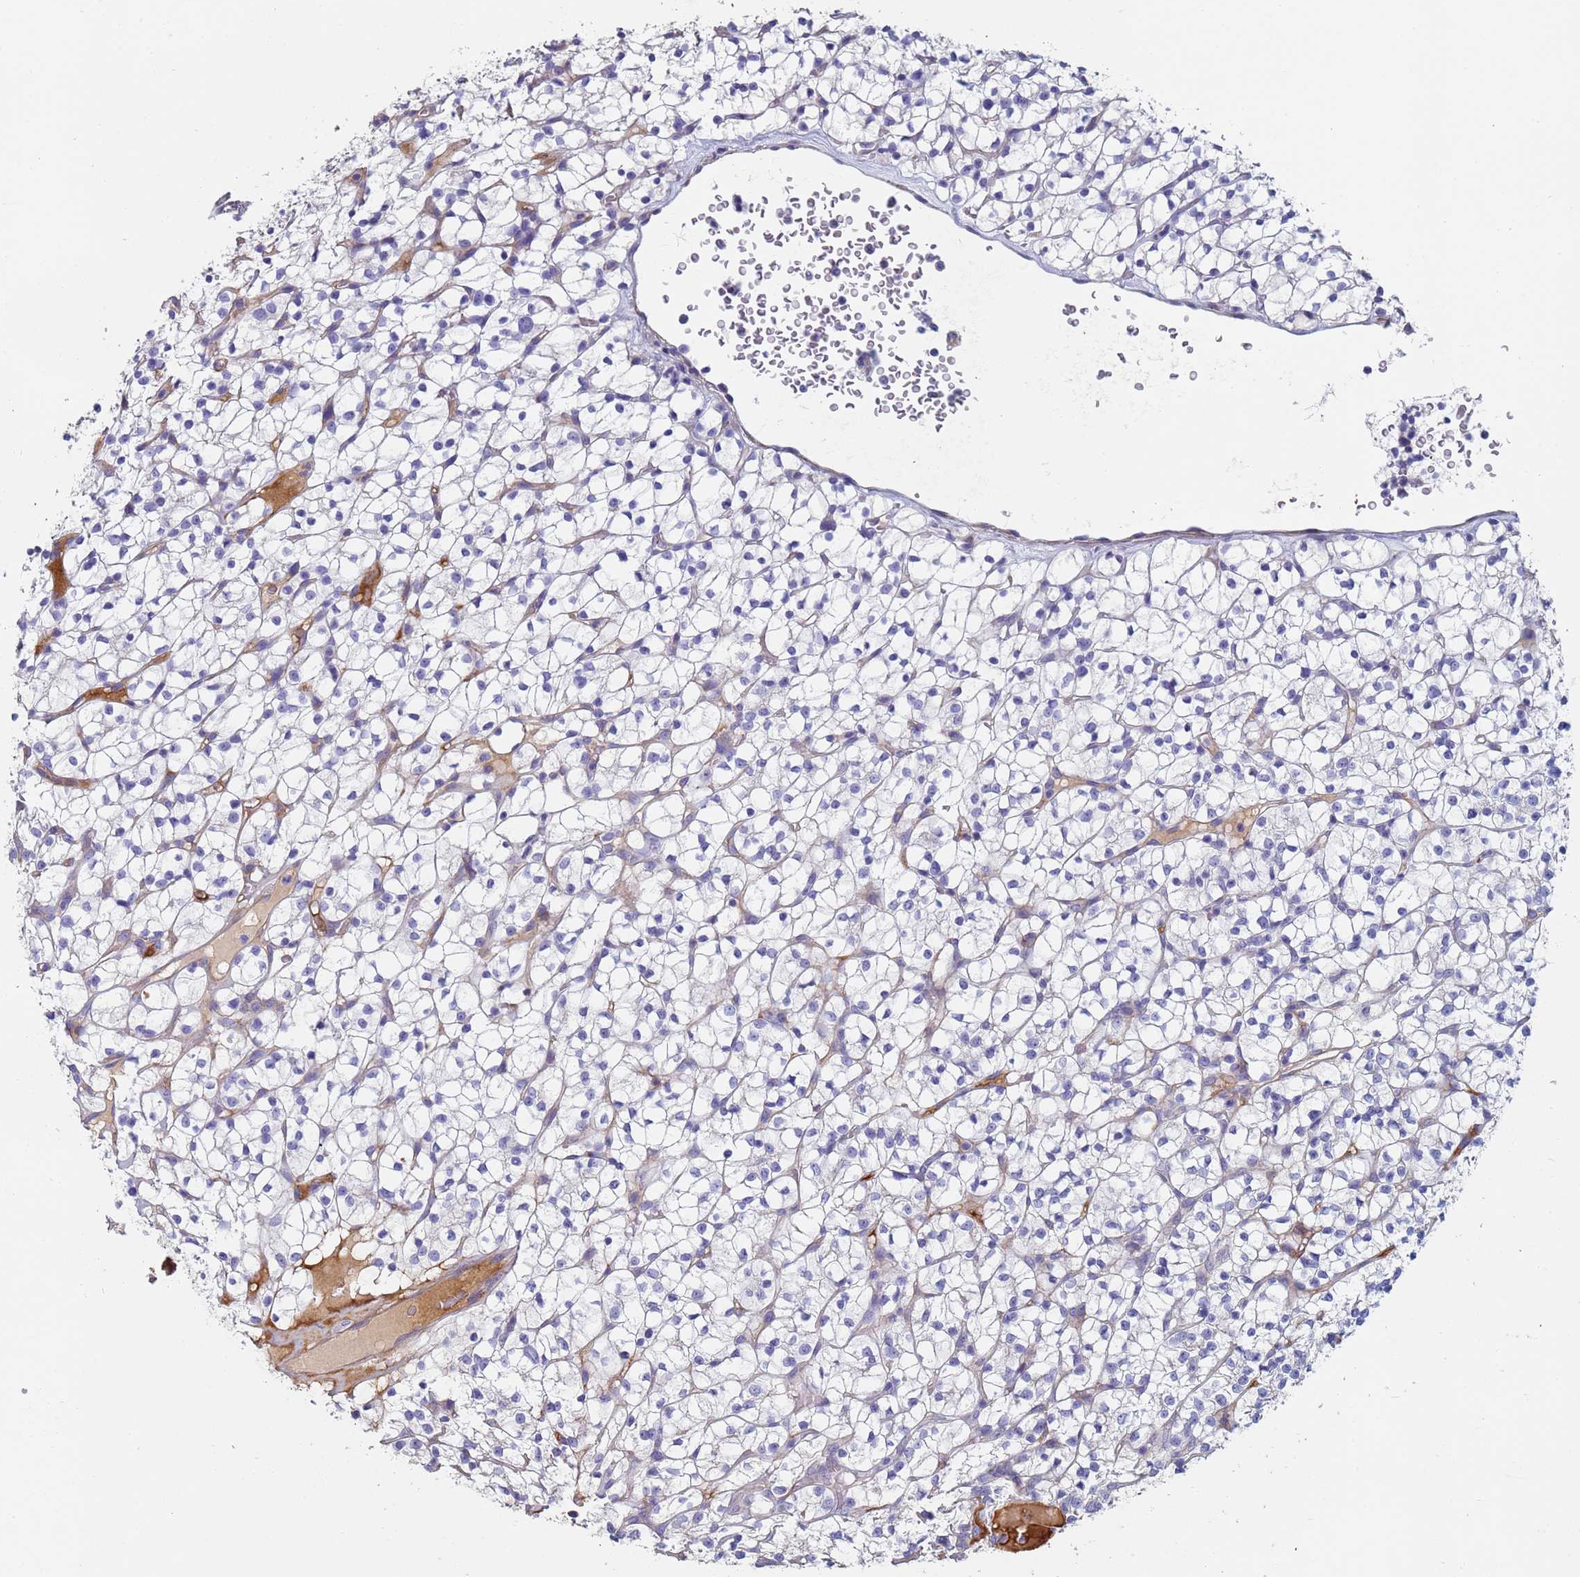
{"staining": {"intensity": "negative", "quantity": "none", "location": "none"}, "tissue": "renal cancer", "cell_type": "Tumor cells", "image_type": "cancer", "snomed": [{"axis": "morphology", "description": "Adenocarcinoma, NOS"}, {"axis": "topography", "description": "Kidney"}], "caption": "Photomicrograph shows no protein positivity in tumor cells of adenocarcinoma (renal) tissue.", "gene": "ABCA8", "patient": {"sex": "female", "age": 64}}